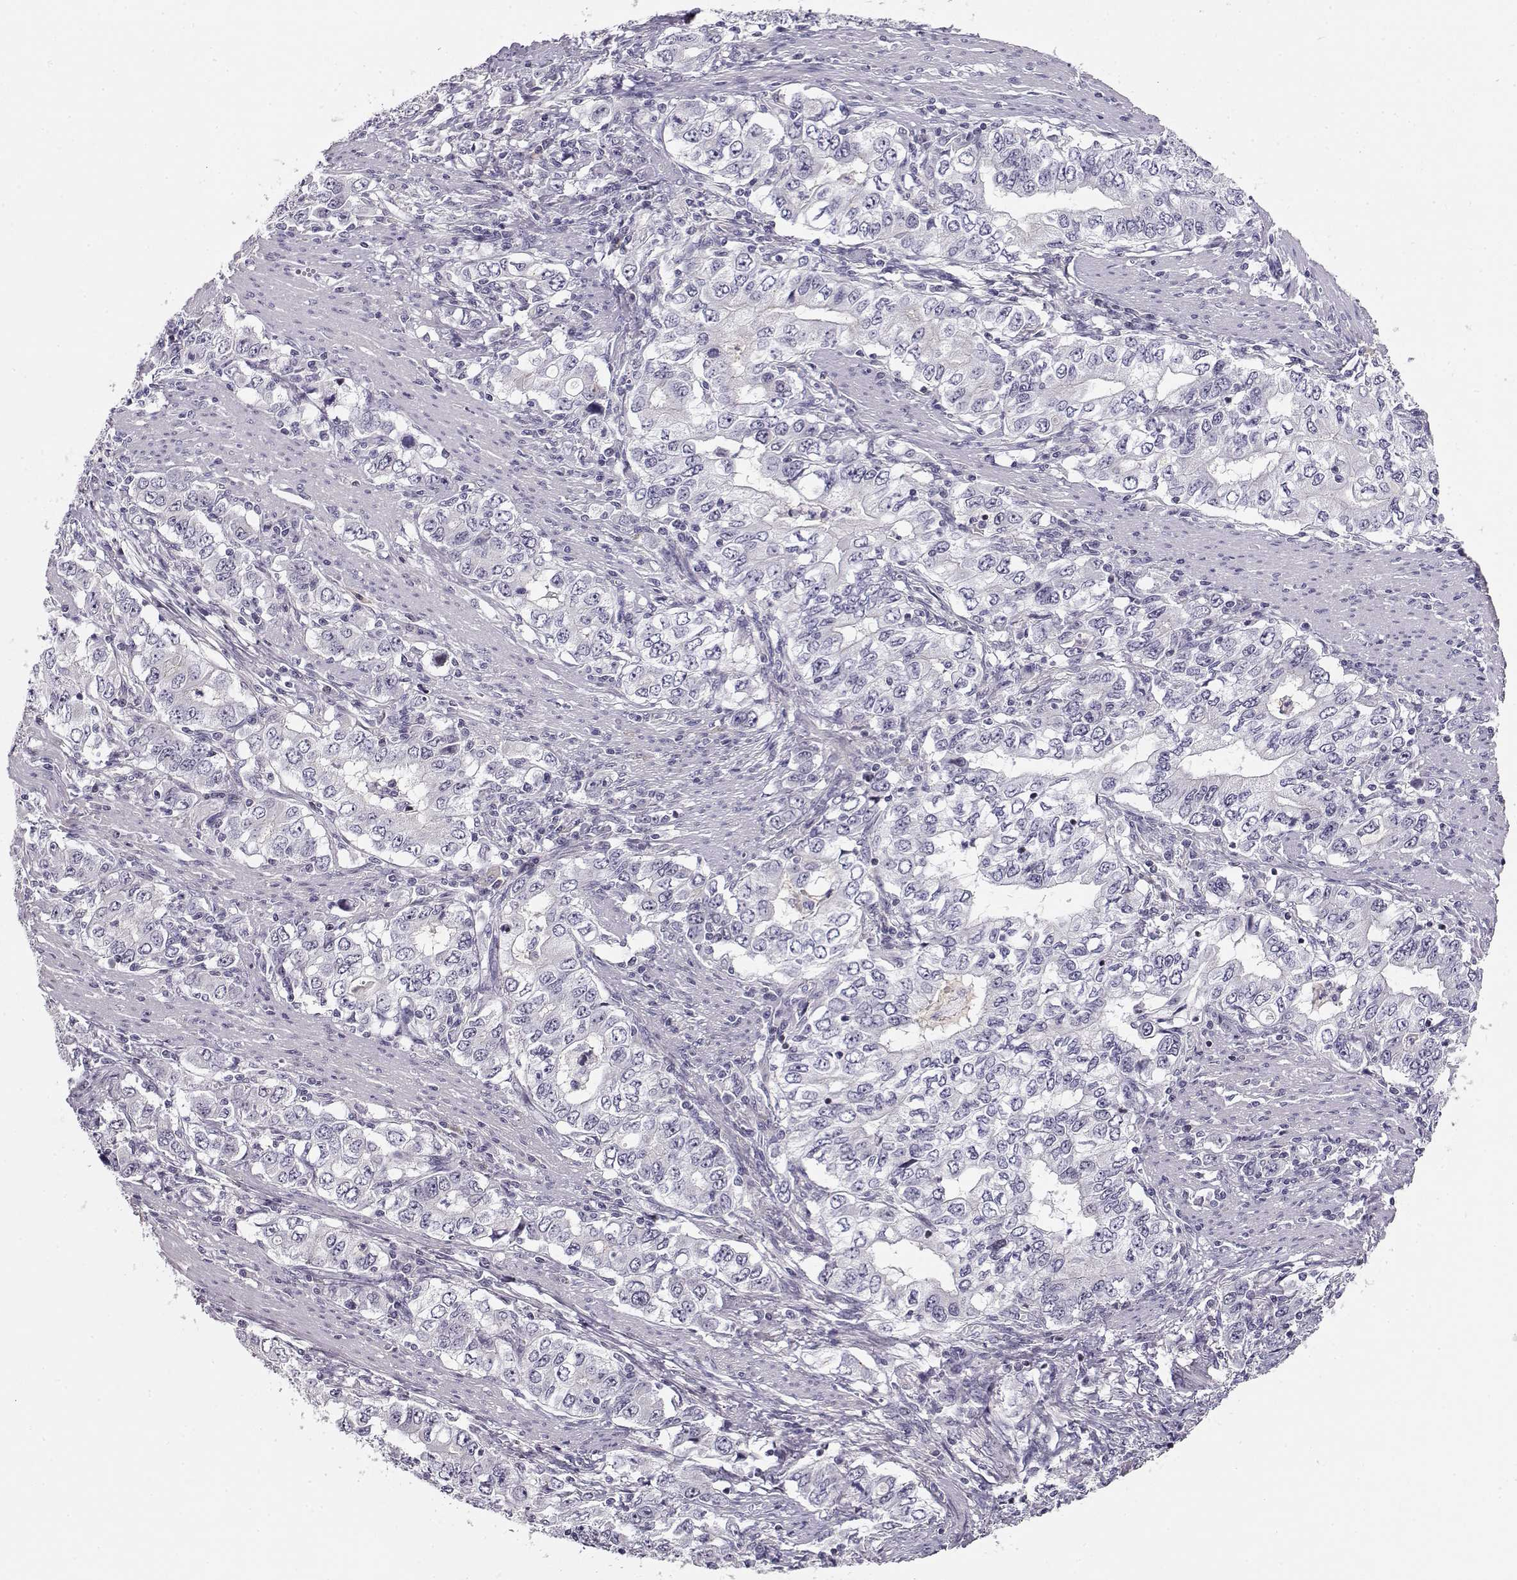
{"staining": {"intensity": "negative", "quantity": "none", "location": "none"}, "tissue": "stomach cancer", "cell_type": "Tumor cells", "image_type": "cancer", "snomed": [{"axis": "morphology", "description": "Adenocarcinoma, NOS"}, {"axis": "topography", "description": "Stomach, lower"}], "caption": "High magnification brightfield microscopy of stomach cancer (adenocarcinoma) stained with DAB (3,3'-diaminobenzidine) (brown) and counterstained with hematoxylin (blue): tumor cells show no significant staining. (Brightfield microscopy of DAB (3,3'-diaminobenzidine) immunohistochemistry (IHC) at high magnification).", "gene": "CRX", "patient": {"sex": "female", "age": 72}}